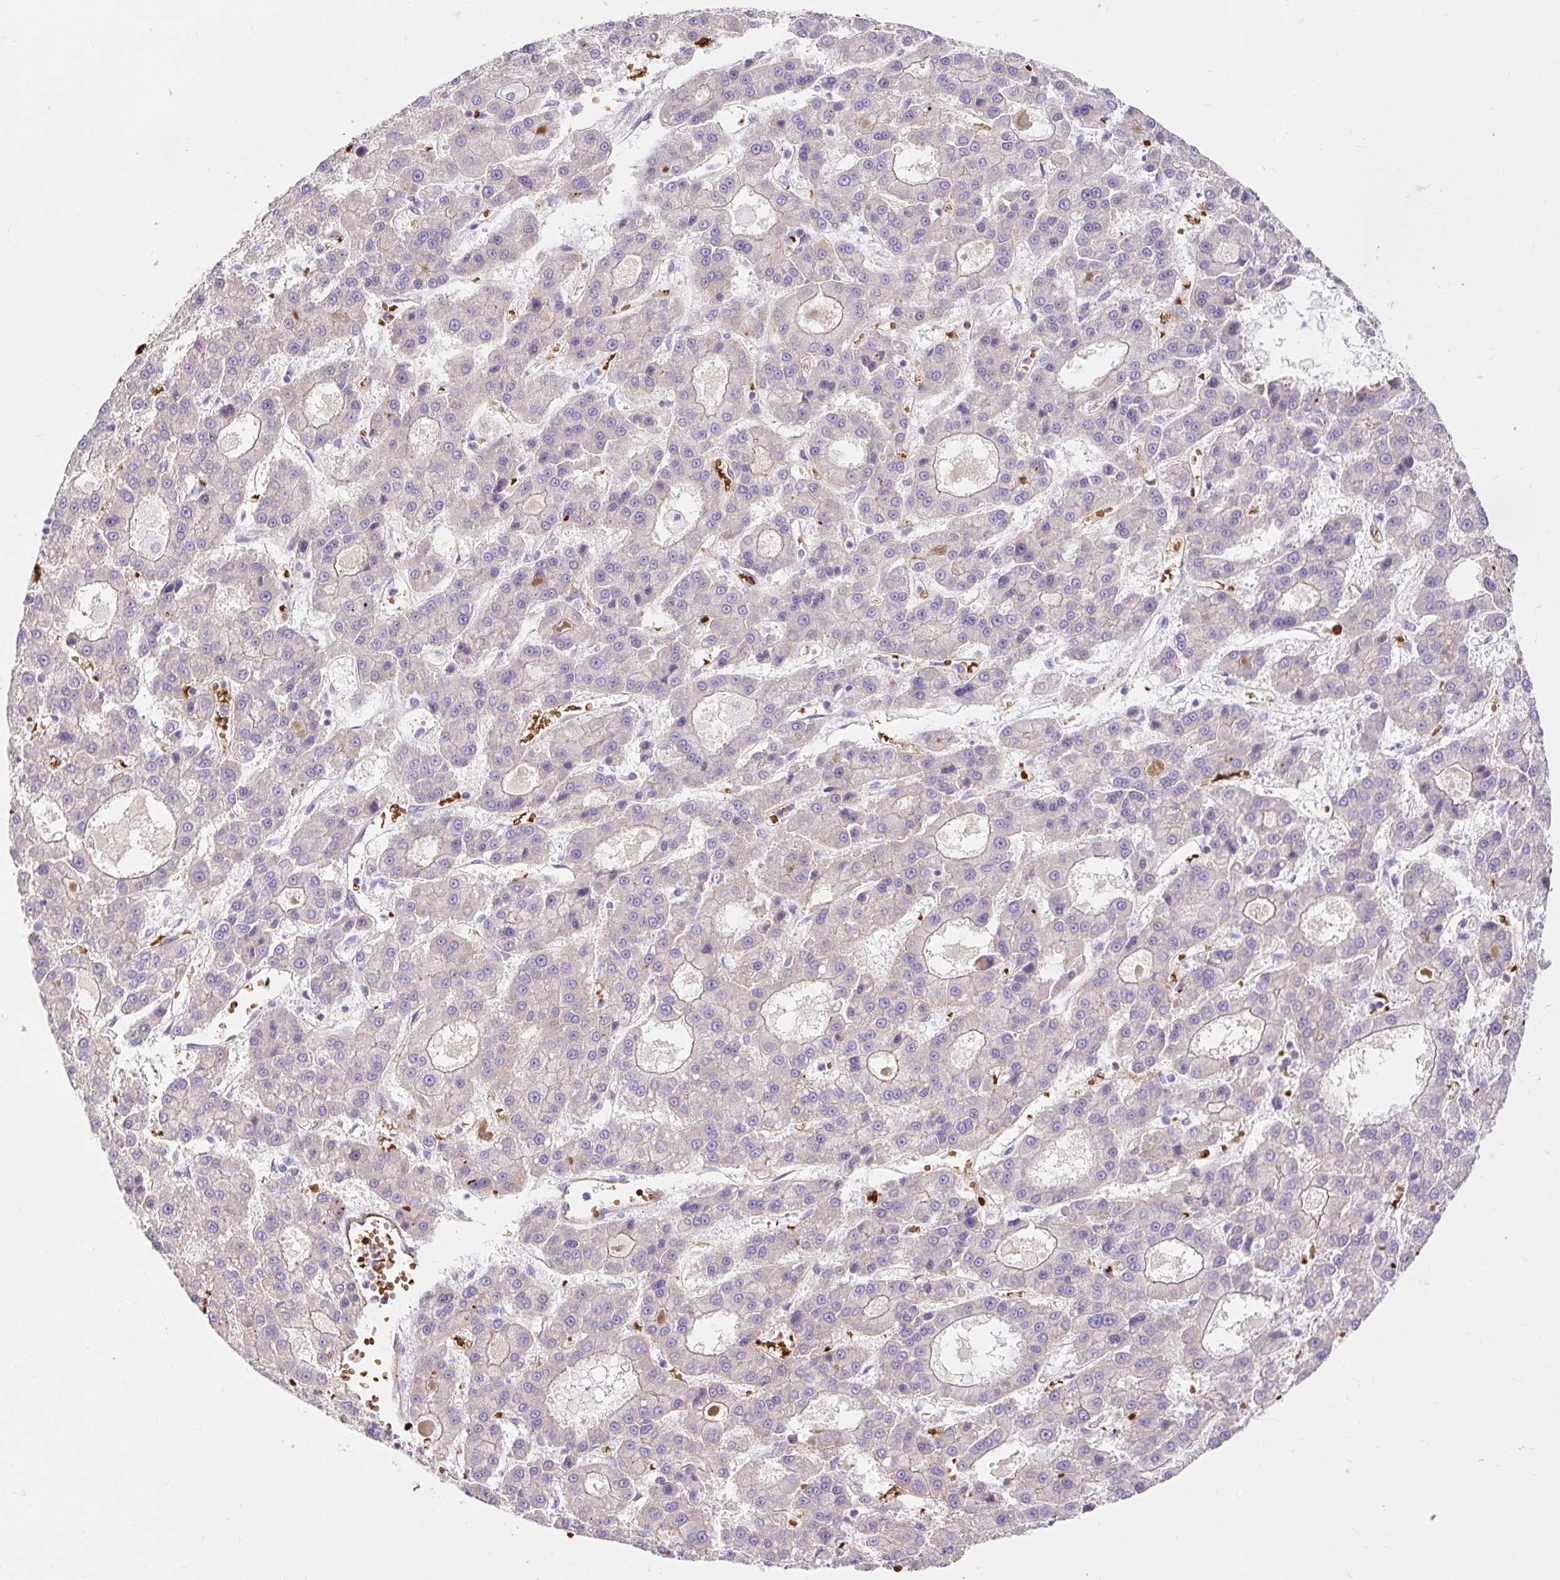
{"staining": {"intensity": "negative", "quantity": "none", "location": "none"}, "tissue": "liver cancer", "cell_type": "Tumor cells", "image_type": "cancer", "snomed": [{"axis": "morphology", "description": "Carcinoma, Hepatocellular, NOS"}, {"axis": "topography", "description": "Liver"}], "caption": "Image shows no significant protein staining in tumor cells of liver cancer (hepatocellular carcinoma).", "gene": "HIP1R", "patient": {"sex": "male", "age": 70}}